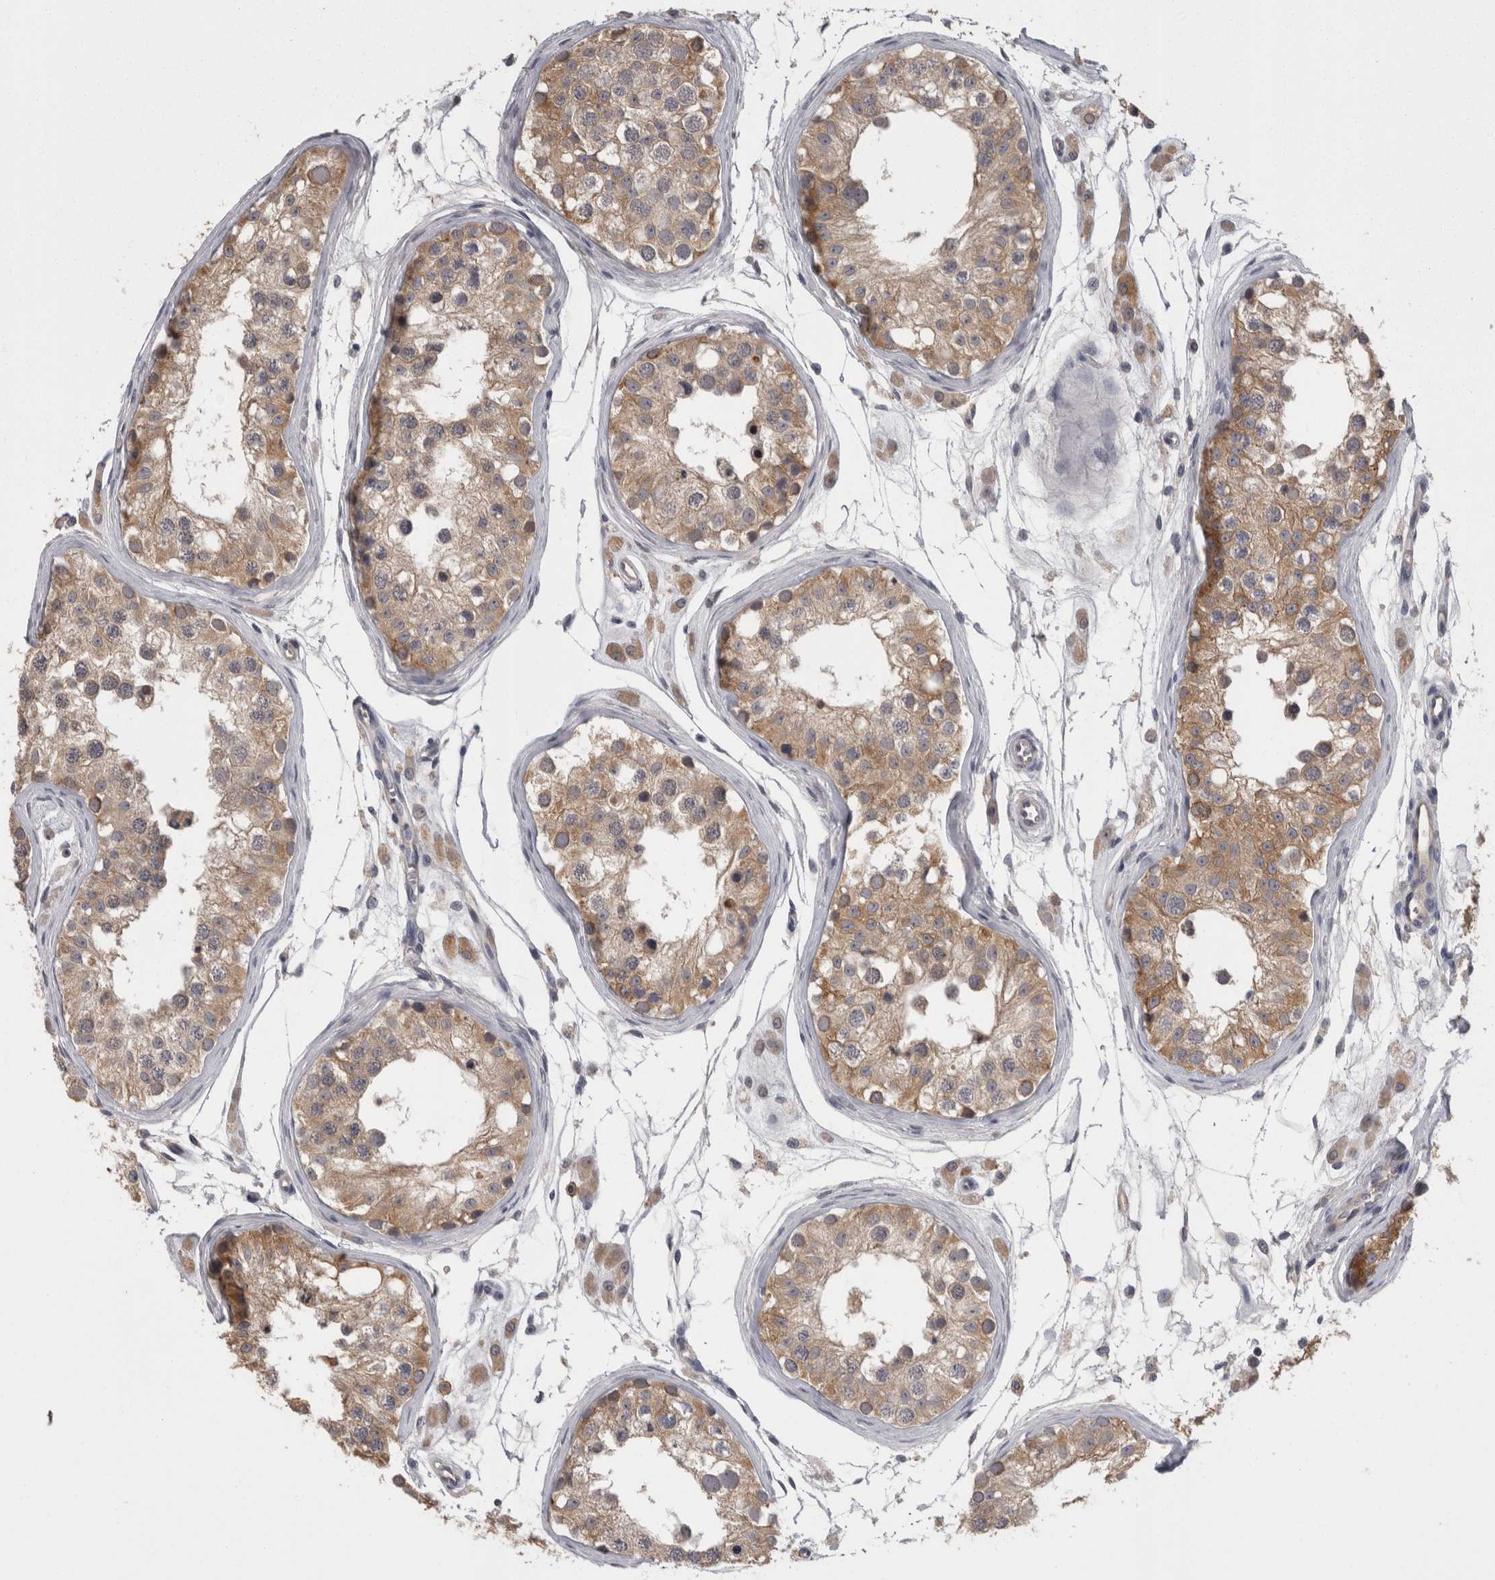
{"staining": {"intensity": "moderate", "quantity": ">75%", "location": "cytoplasmic/membranous"}, "tissue": "testis", "cell_type": "Cells in seminiferous ducts", "image_type": "normal", "snomed": [{"axis": "morphology", "description": "Normal tissue, NOS"}, {"axis": "morphology", "description": "Adenocarcinoma, metastatic, NOS"}, {"axis": "topography", "description": "Testis"}], "caption": "IHC staining of benign testis, which demonstrates medium levels of moderate cytoplasmic/membranous staining in approximately >75% of cells in seminiferous ducts indicating moderate cytoplasmic/membranous protein expression. The staining was performed using DAB (3,3'-diaminobenzidine) (brown) for protein detection and nuclei were counterstained in hematoxylin (blue).", "gene": "PON3", "patient": {"sex": "male", "age": 26}}